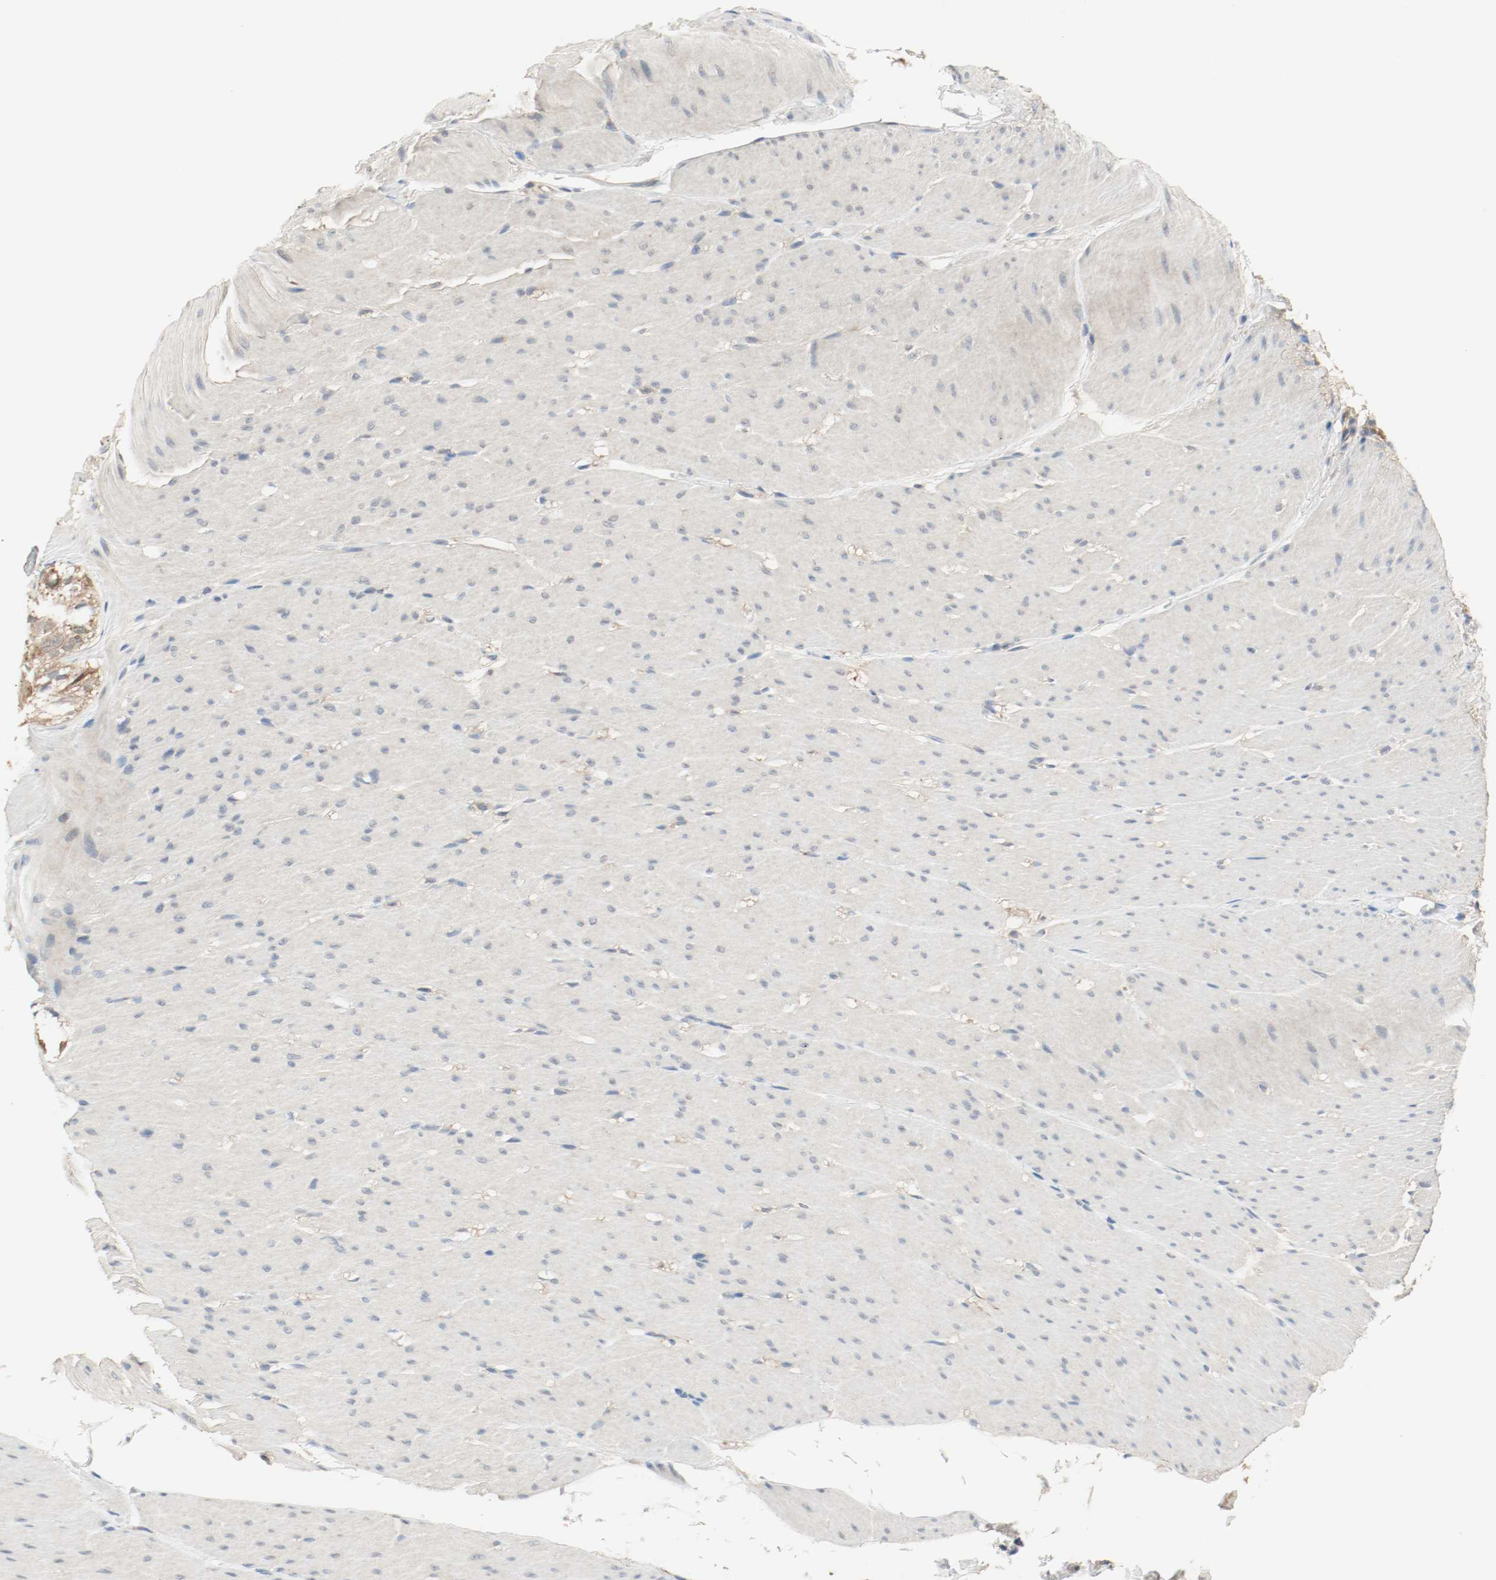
{"staining": {"intensity": "weak", "quantity": ">75%", "location": "cytoplasmic/membranous"}, "tissue": "colon", "cell_type": "Endothelial cells", "image_type": "normal", "snomed": [{"axis": "morphology", "description": "Normal tissue, NOS"}, {"axis": "topography", "description": "Smooth muscle"}, {"axis": "topography", "description": "Colon"}], "caption": "Immunohistochemistry staining of benign colon, which exhibits low levels of weak cytoplasmic/membranous staining in approximately >75% of endothelial cells indicating weak cytoplasmic/membranous protein staining. The staining was performed using DAB (3,3'-diaminobenzidine) (brown) for protein detection and nuclei were counterstained in hematoxylin (blue).", "gene": "MELTF", "patient": {"sex": "male", "age": 67}}